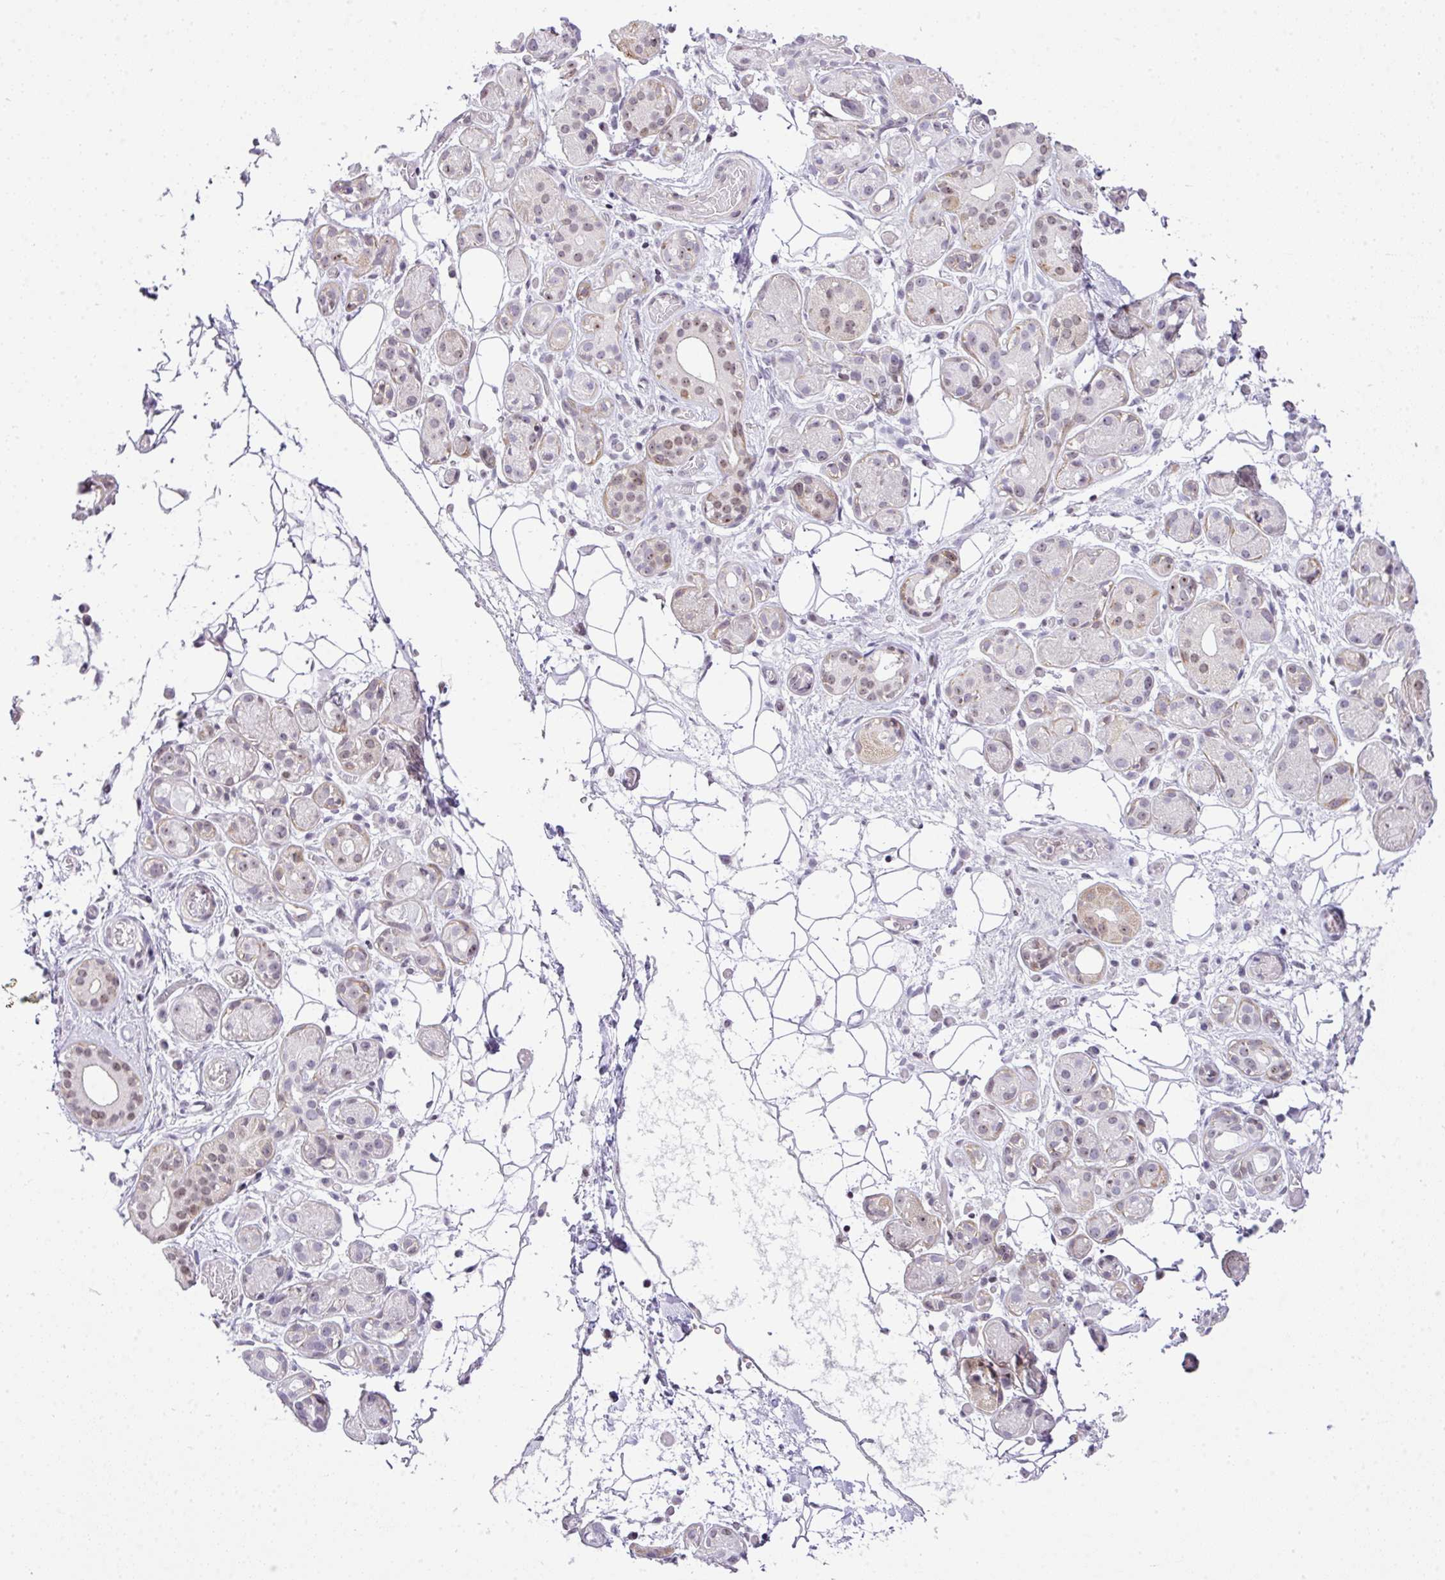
{"staining": {"intensity": "weak", "quantity": "25%-75%", "location": "nuclear"}, "tissue": "salivary gland", "cell_type": "Glandular cells", "image_type": "normal", "snomed": [{"axis": "morphology", "description": "Normal tissue, NOS"}, {"axis": "topography", "description": "Salivary gland"}], "caption": "Brown immunohistochemical staining in unremarkable salivary gland shows weak nuclear expression in approximately 25%-75% of glandular cells. The staining was performed using DAB (3,3'-diaminobenzidine), with brown indicating positive protein expression. Nuclei are stained blue with hematoxylin.", "gene": "CCDC137", "patient": {"sex": "male", "age": 82}}